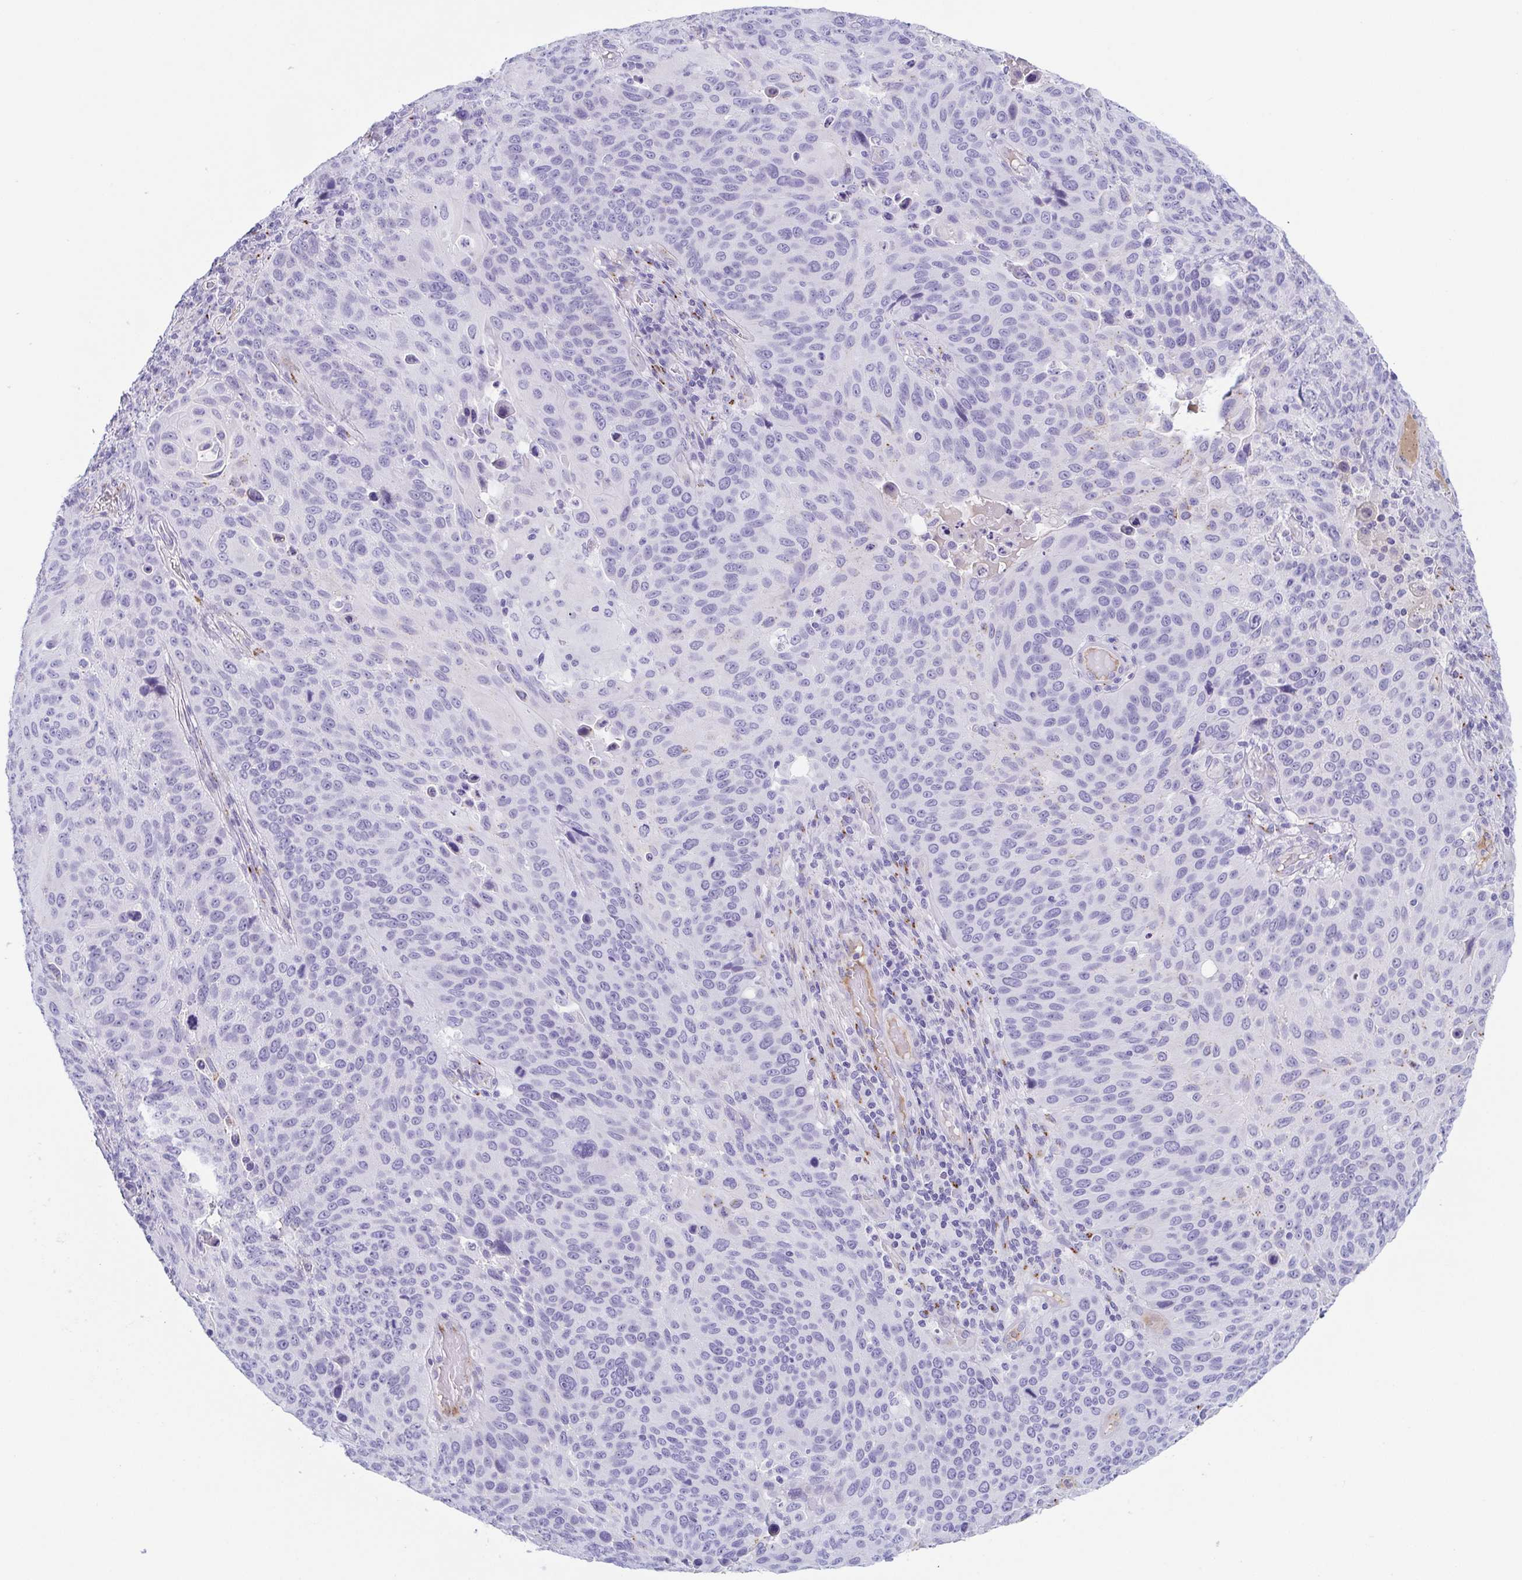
{"staining": {"intensity": "negative", "quantity": "none", "location": "none"}, "tissue": "lung cancer", "cell_type": "Tumor cells", "image_type": "cancer", "snomed": [{"axis": "morphology", "description": "Squamous cell carcinoma, NOS"}, {"axis": "topography", "description": "Lung"}], "caption": "IHC histopathology image of lung cancer (squamous cell carcinoma) stained for a protein (brown), which exhibits no expression in tumor cells.", "gene": "LDLRAD1", "patient": {"sex": "male", "age": 68}}